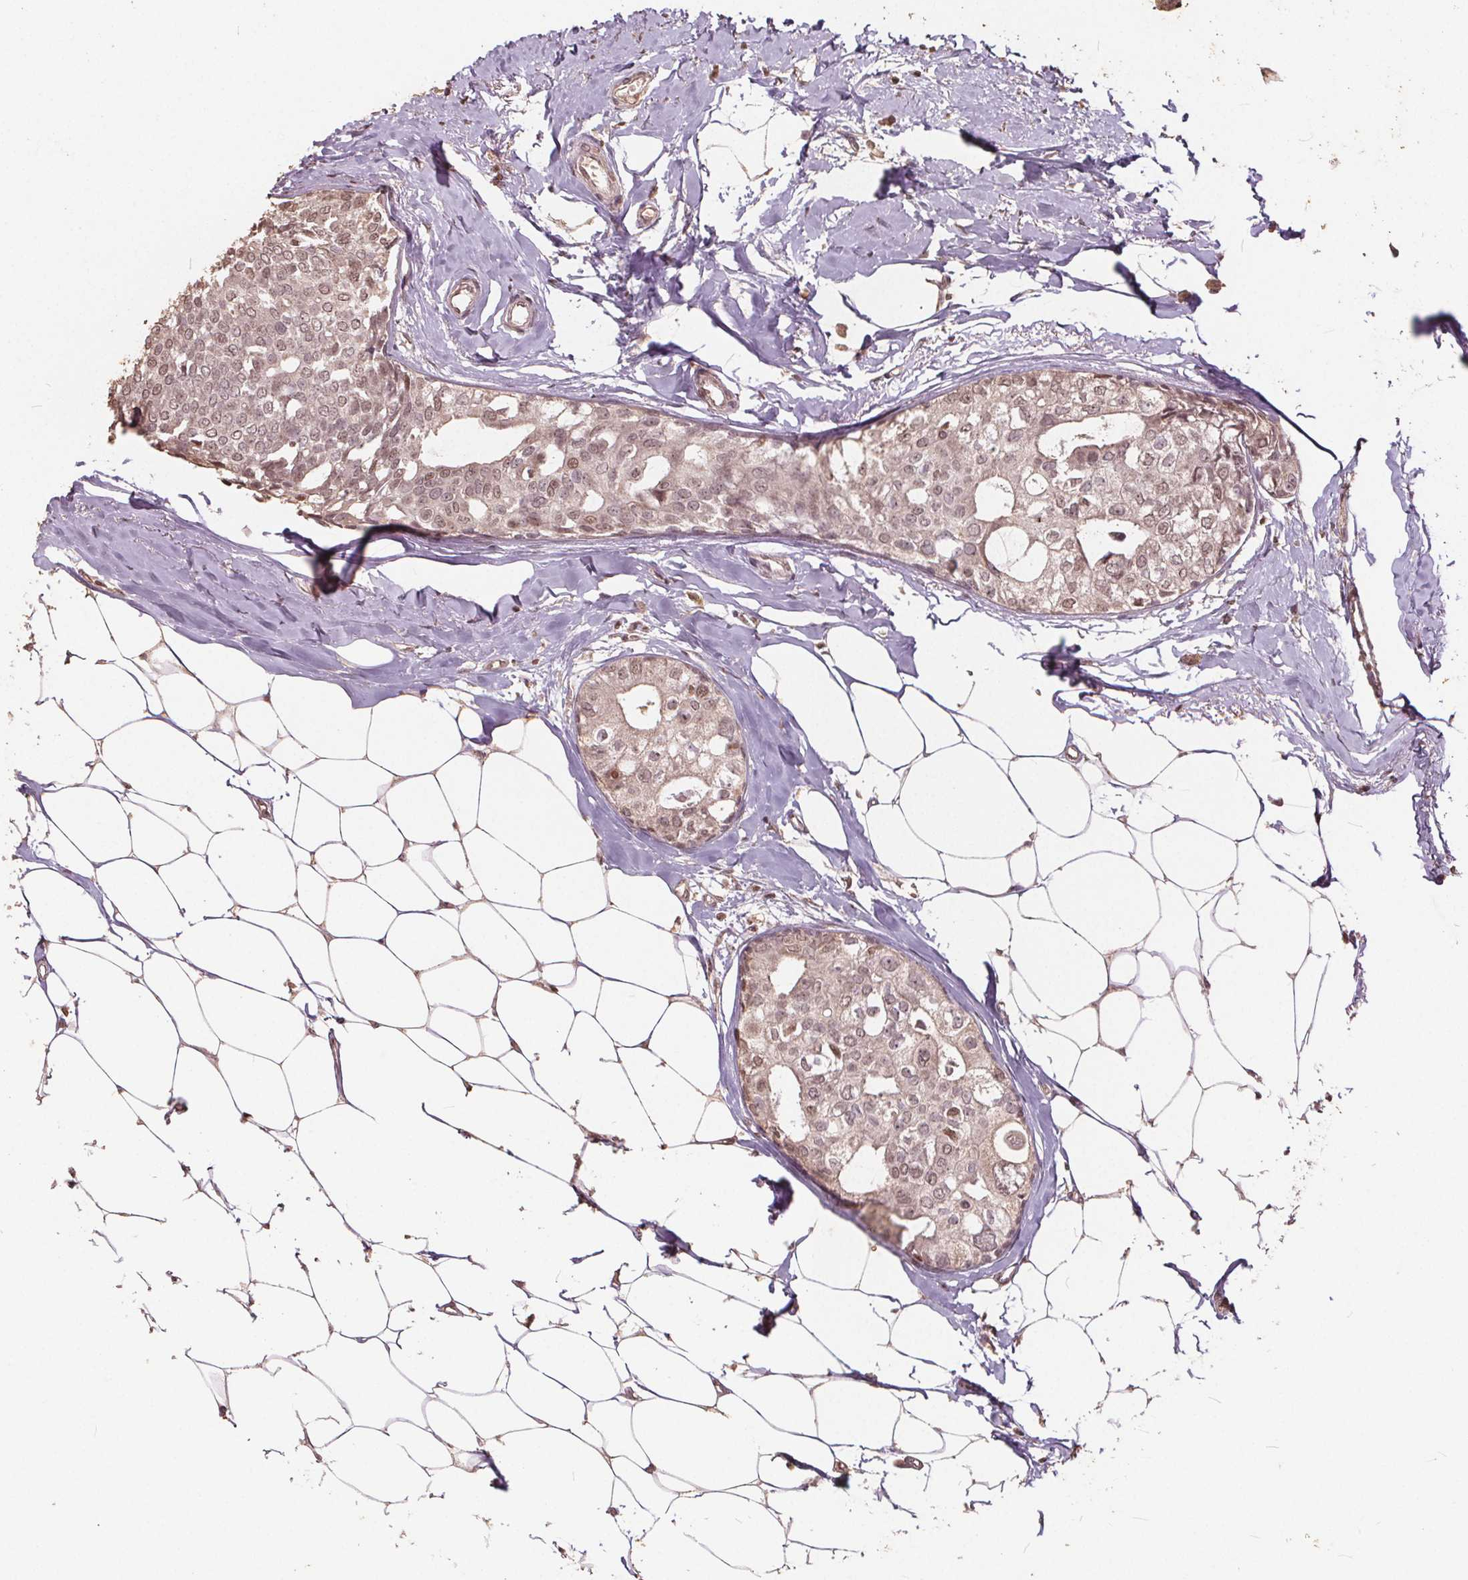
{"staining": {"intensity": "weak", "quantity": "25%-75%", "location": "nuclear"}, "tissue": "breast cancer", "cell_type": "Tumor cells", "image_type": "cancer", "snomed": [{"axis": "morphology", "description": "Duct carcinoma"}, {"axis": "topography", "description": "Breast"}], "caption": "Immunohistochemical staining of breast cancer (invasive ductal carcinoma) shows low levels of weak nuclear protein expression in about 25%-75% of tumor cells.", "gene": "DNMT3B", "patient": {"sex": "female", "age": 40}}